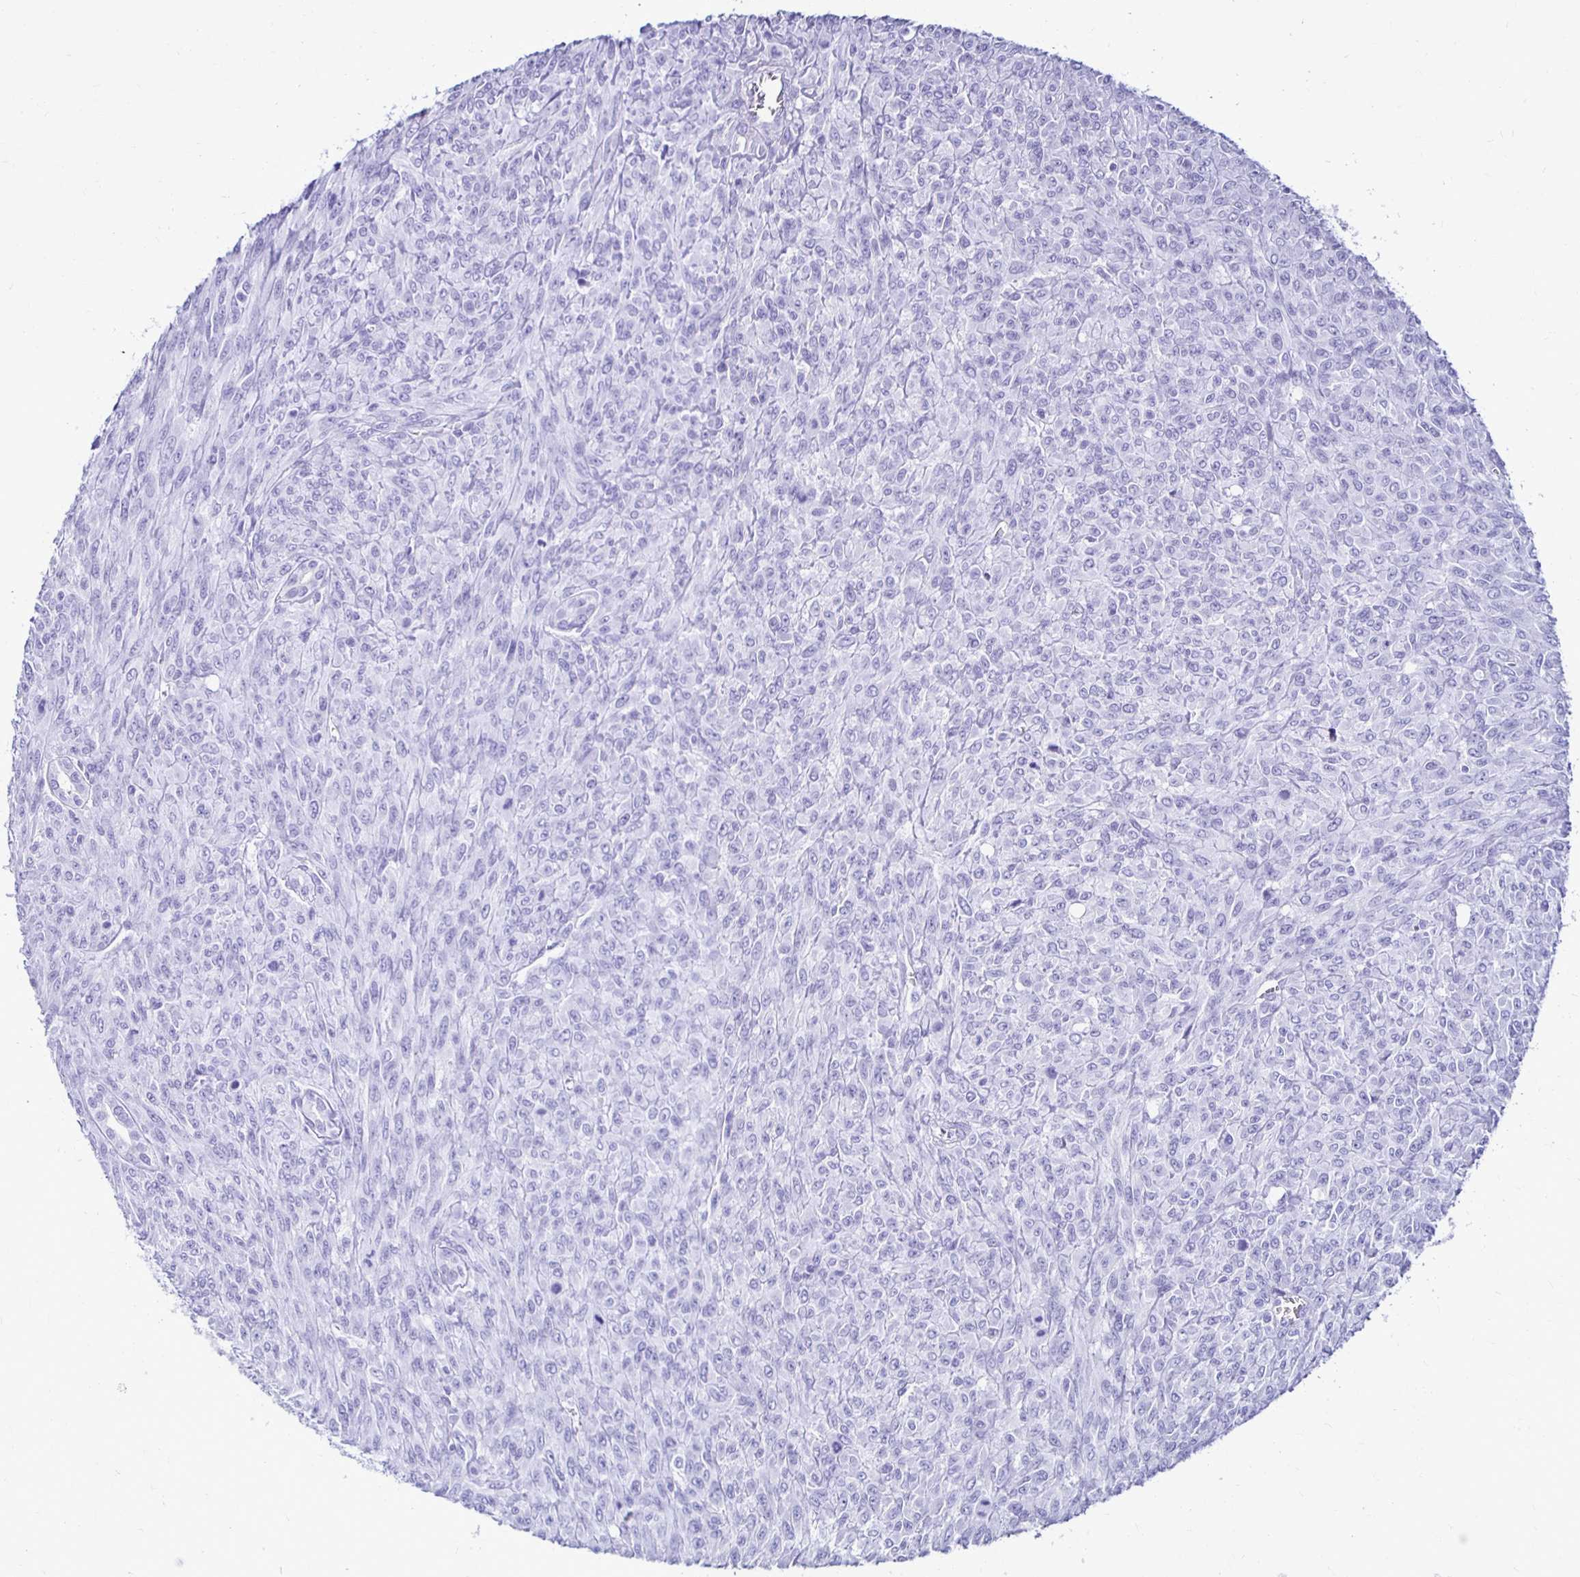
{"staining": {"intensity": "negative", "quantity": "none", "location": "none"}, "tissue": "renal cancer", "cell_type": "Tumor cells", "image_type": "cancer", "snomed": [{"axis": "morphology", "description": "Adenocarcinoma, NOS"}, {"axis": "topography", "description": "Kidney"}], "caption": "This is an immunohistochemistry (IHC) micrograph of human renal cancer. There is no positivity in tumor cells.", "gene": "CST5", "patient": {"sex": "male", "age": 58}}